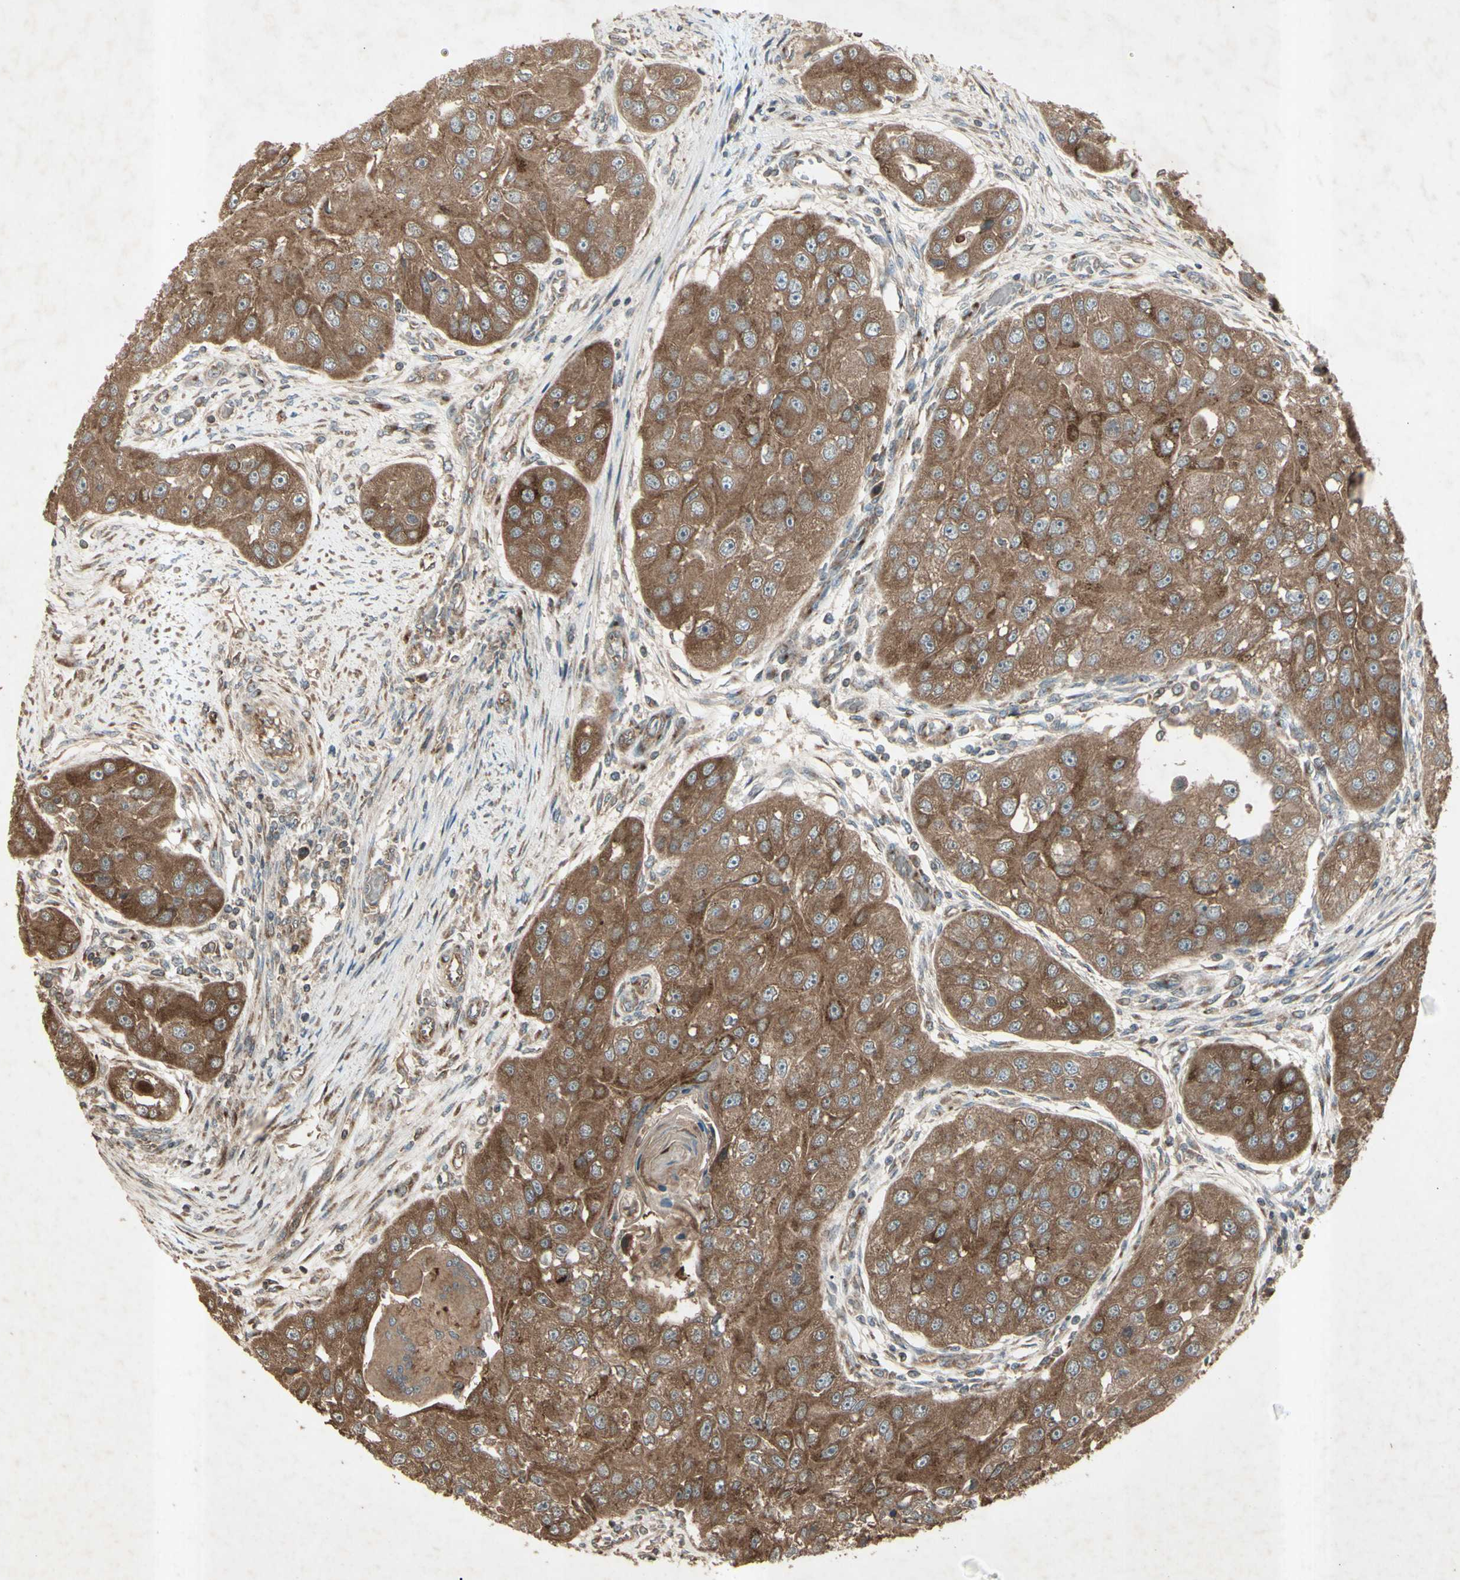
{"staining": {"intensity": "moderate", "quantity": ">75%", "location": "cytoplasmic/membranous"}, "tissue": "head and neck cancer", "cell_type": "Tumor cells", "image_type": "cancer", "snomed": [{"axis": "morphology", "description": "Normal tissue, NOS"}, {"axis": "morphology", "description": "Squamous cell carcinoma, NOS"}, {"axis": "topography", "description": "Skeletal muscle"}, {"axis": "topography", "description": "Head-Neck"}], "caption": "IHC of squamous cell carcinoma (head and neck) shows medium levels of moderate cytoplasmic/membranous staining in about >75% of tumor cells. (DAB = brown stain, brightfield microscopy at high magnification).", "gene": "AP1G1", "patient": {"sex": "male", "age": 51}}